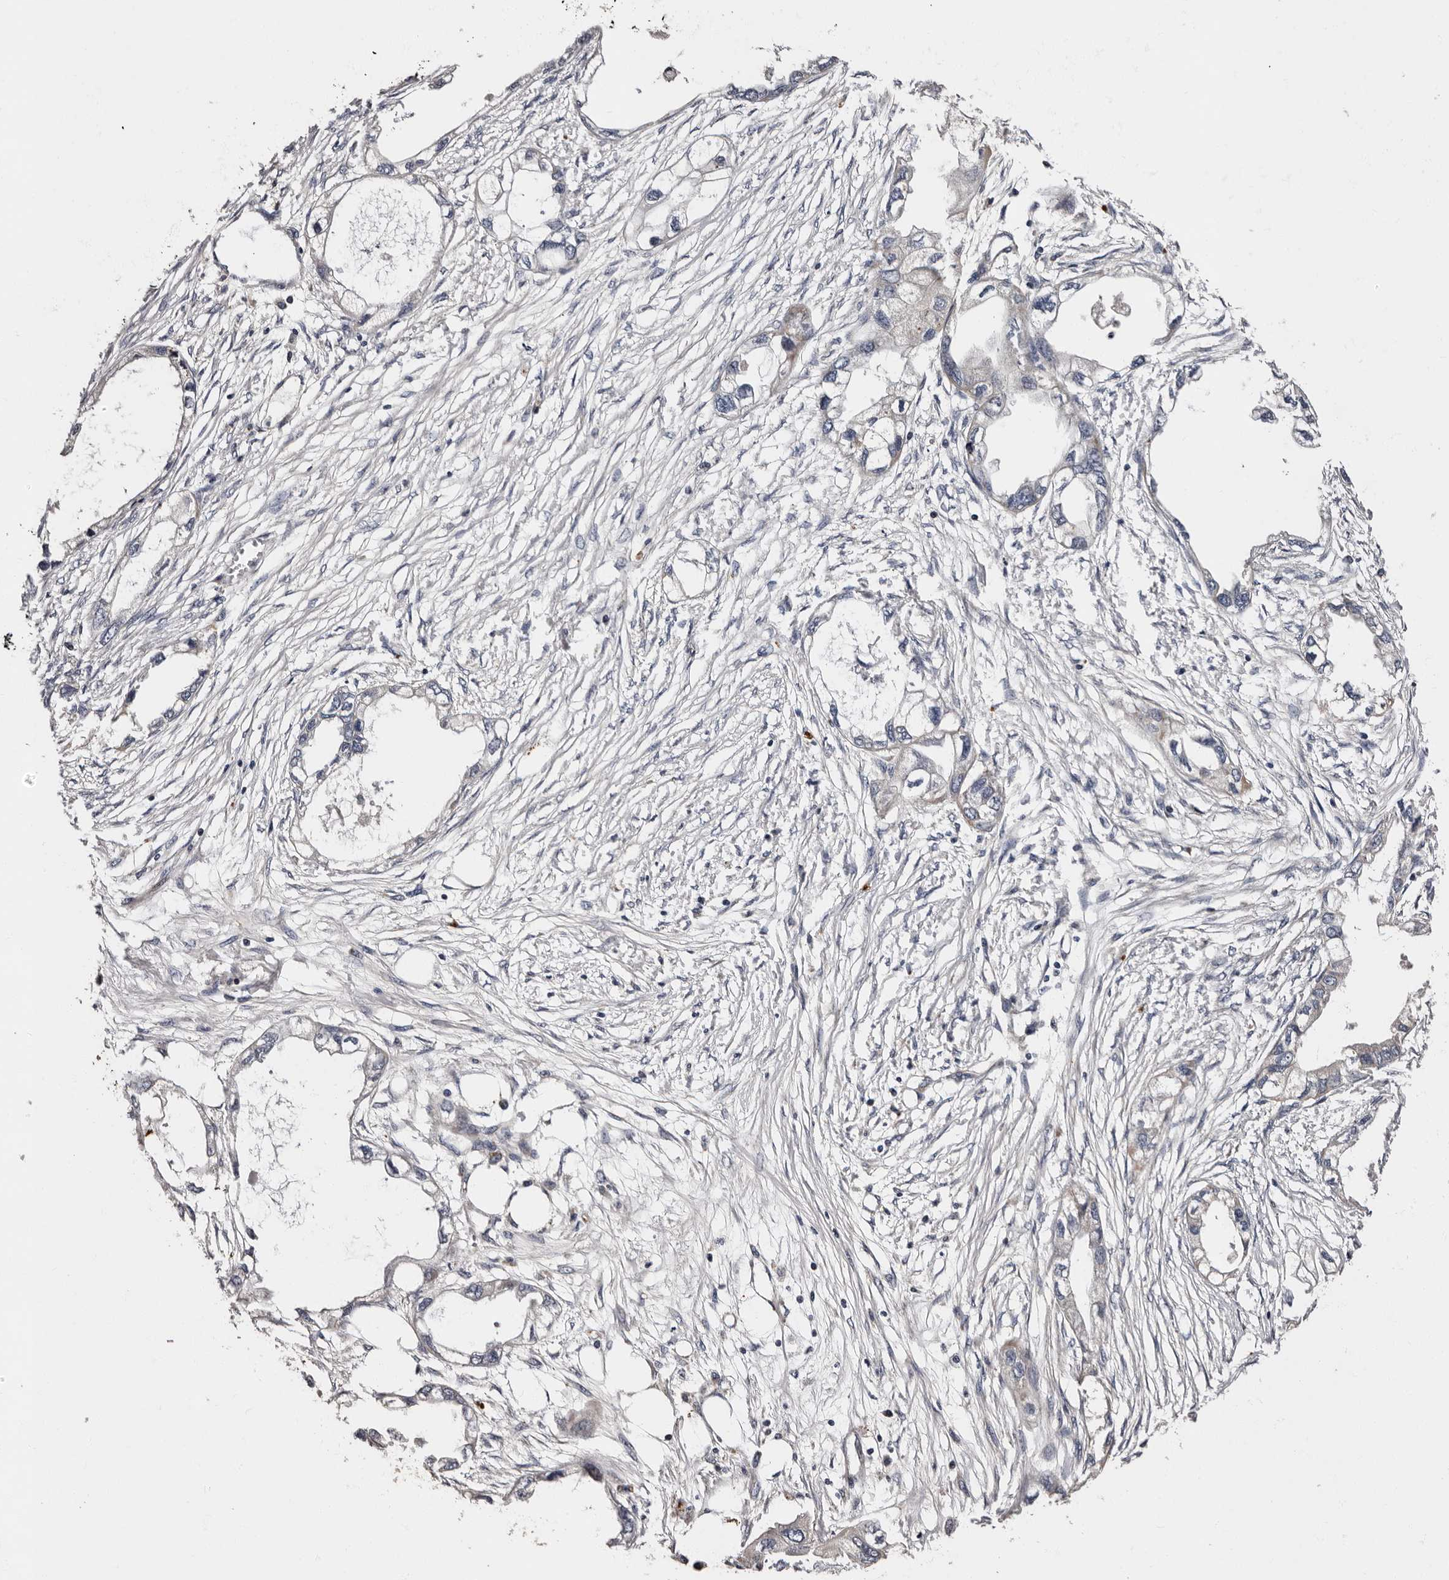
{"staining": {"intensity": "negative", "quantity": "none", "location": "none"}, "tissue": "endometrial cancer", "cell_type": "Tumor cells", "image_type": "cancer", "snomed": [{"axis": "morphology", "description": "Adenocarcinoma, NOS"}, {"axis": "morphology", "description": "Adenocarcinoma, metastatic, NOS"}, {"axis": "topography", "description": "Adipose tissue"}, {"axis": "topography", "description": "Endometrium"}], "caption": "DAB (3,3'-diaminobenzidine) immunohistochemical staining of endometrial cancer reveals no significant positivity in tumor cells. (DAB IHC, high magnification).", "gene": "ADCK5", "patient": {"sex": "female", "age": 67}}